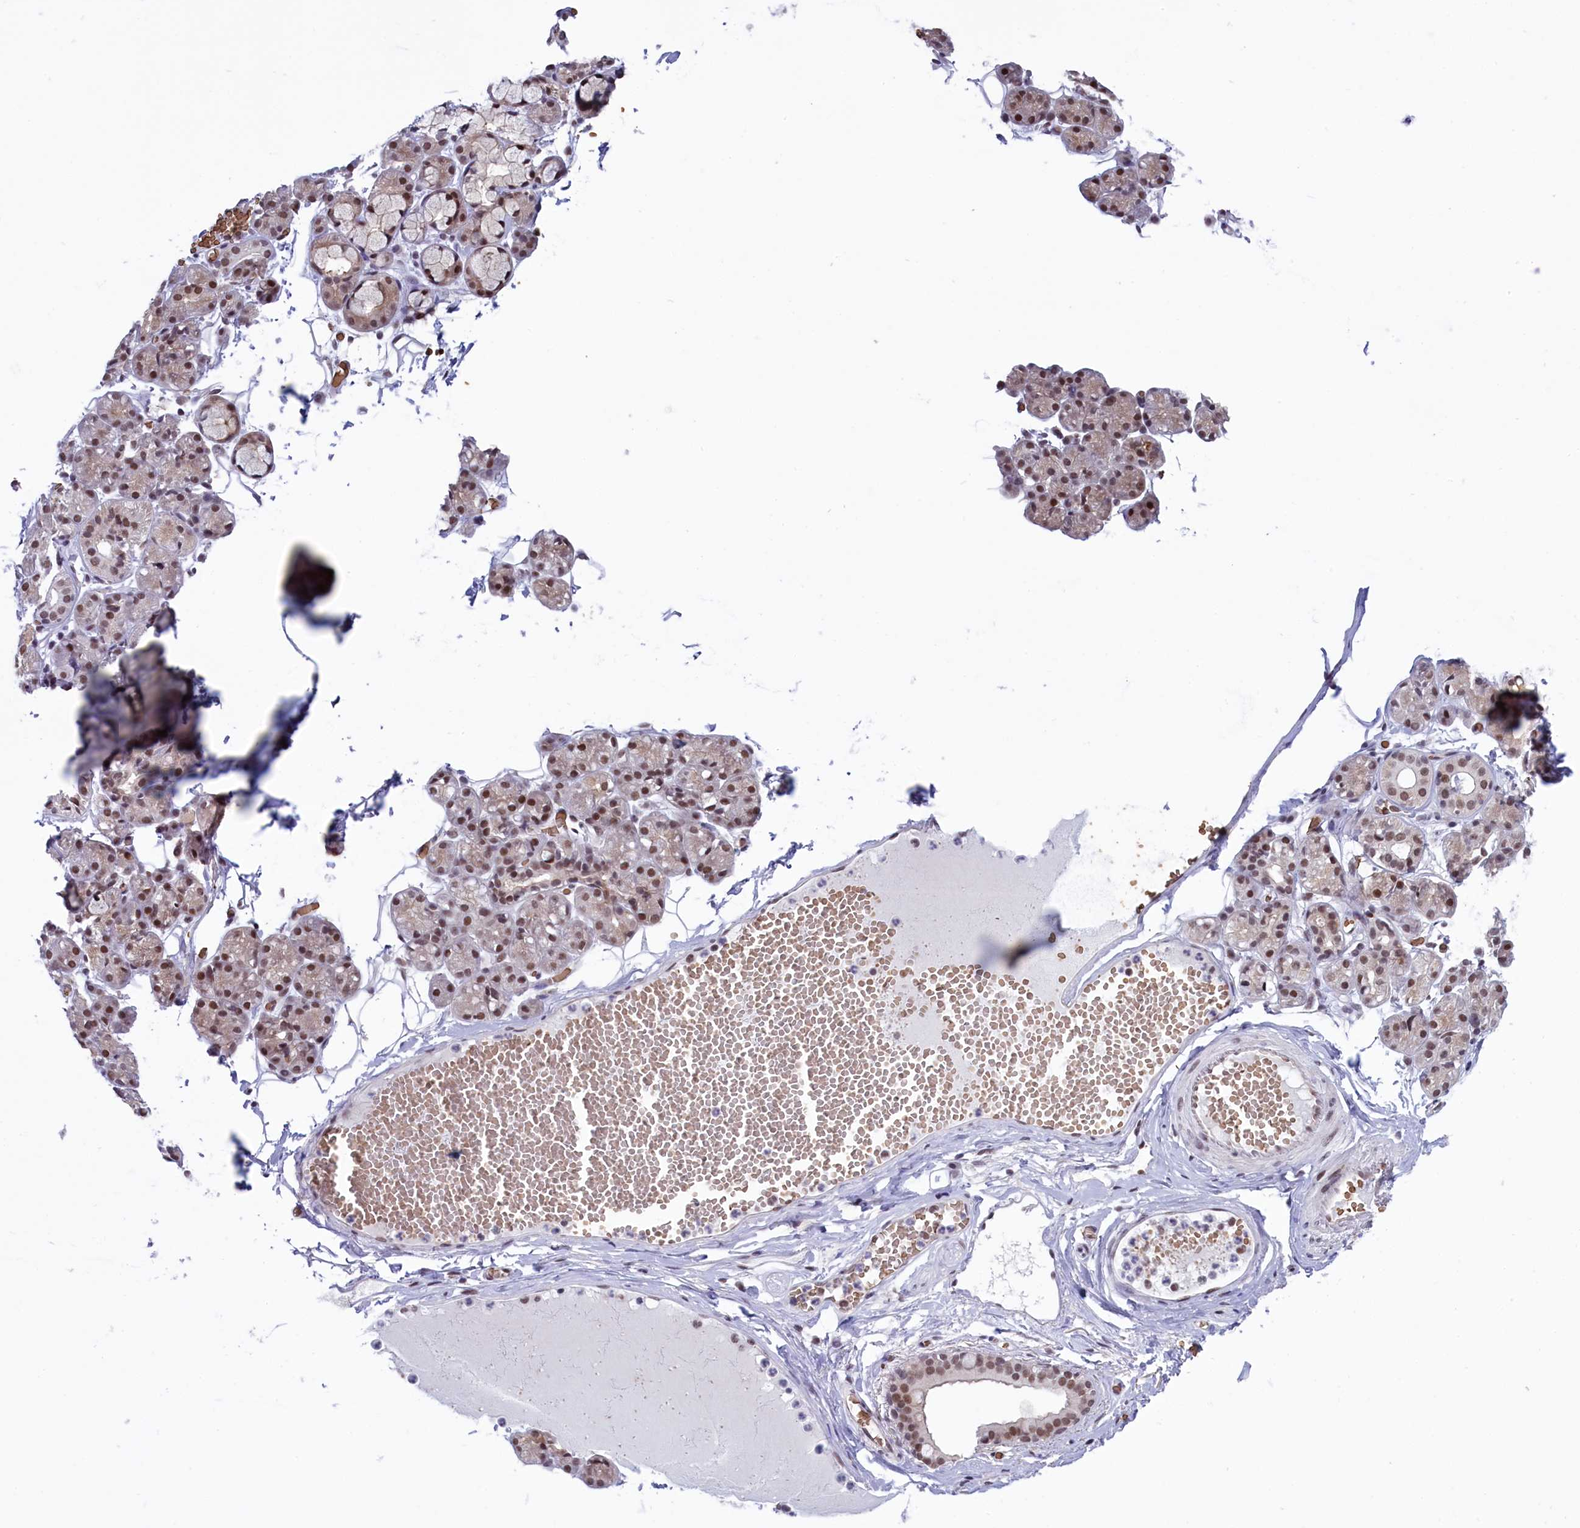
{"staining": {"intensity": "moderate", "quantity": "<25%", "location": "nuclear"}, "tissue": "salivary gland", "cell_type": "Glandular cells", "image_type": "normal", "snomed": [{"axis": "morphology", "description": "Normal tissue, NOS"}, {"axis": "topography", "description": "Salivary gland"}], "caption": "Glandular cells show moderate nuclear positivity in about <25% of cells in unremarkable salivary gland.", "gene": "MPHOSPH8", "patient": {"sex": "male", "age": 63}}